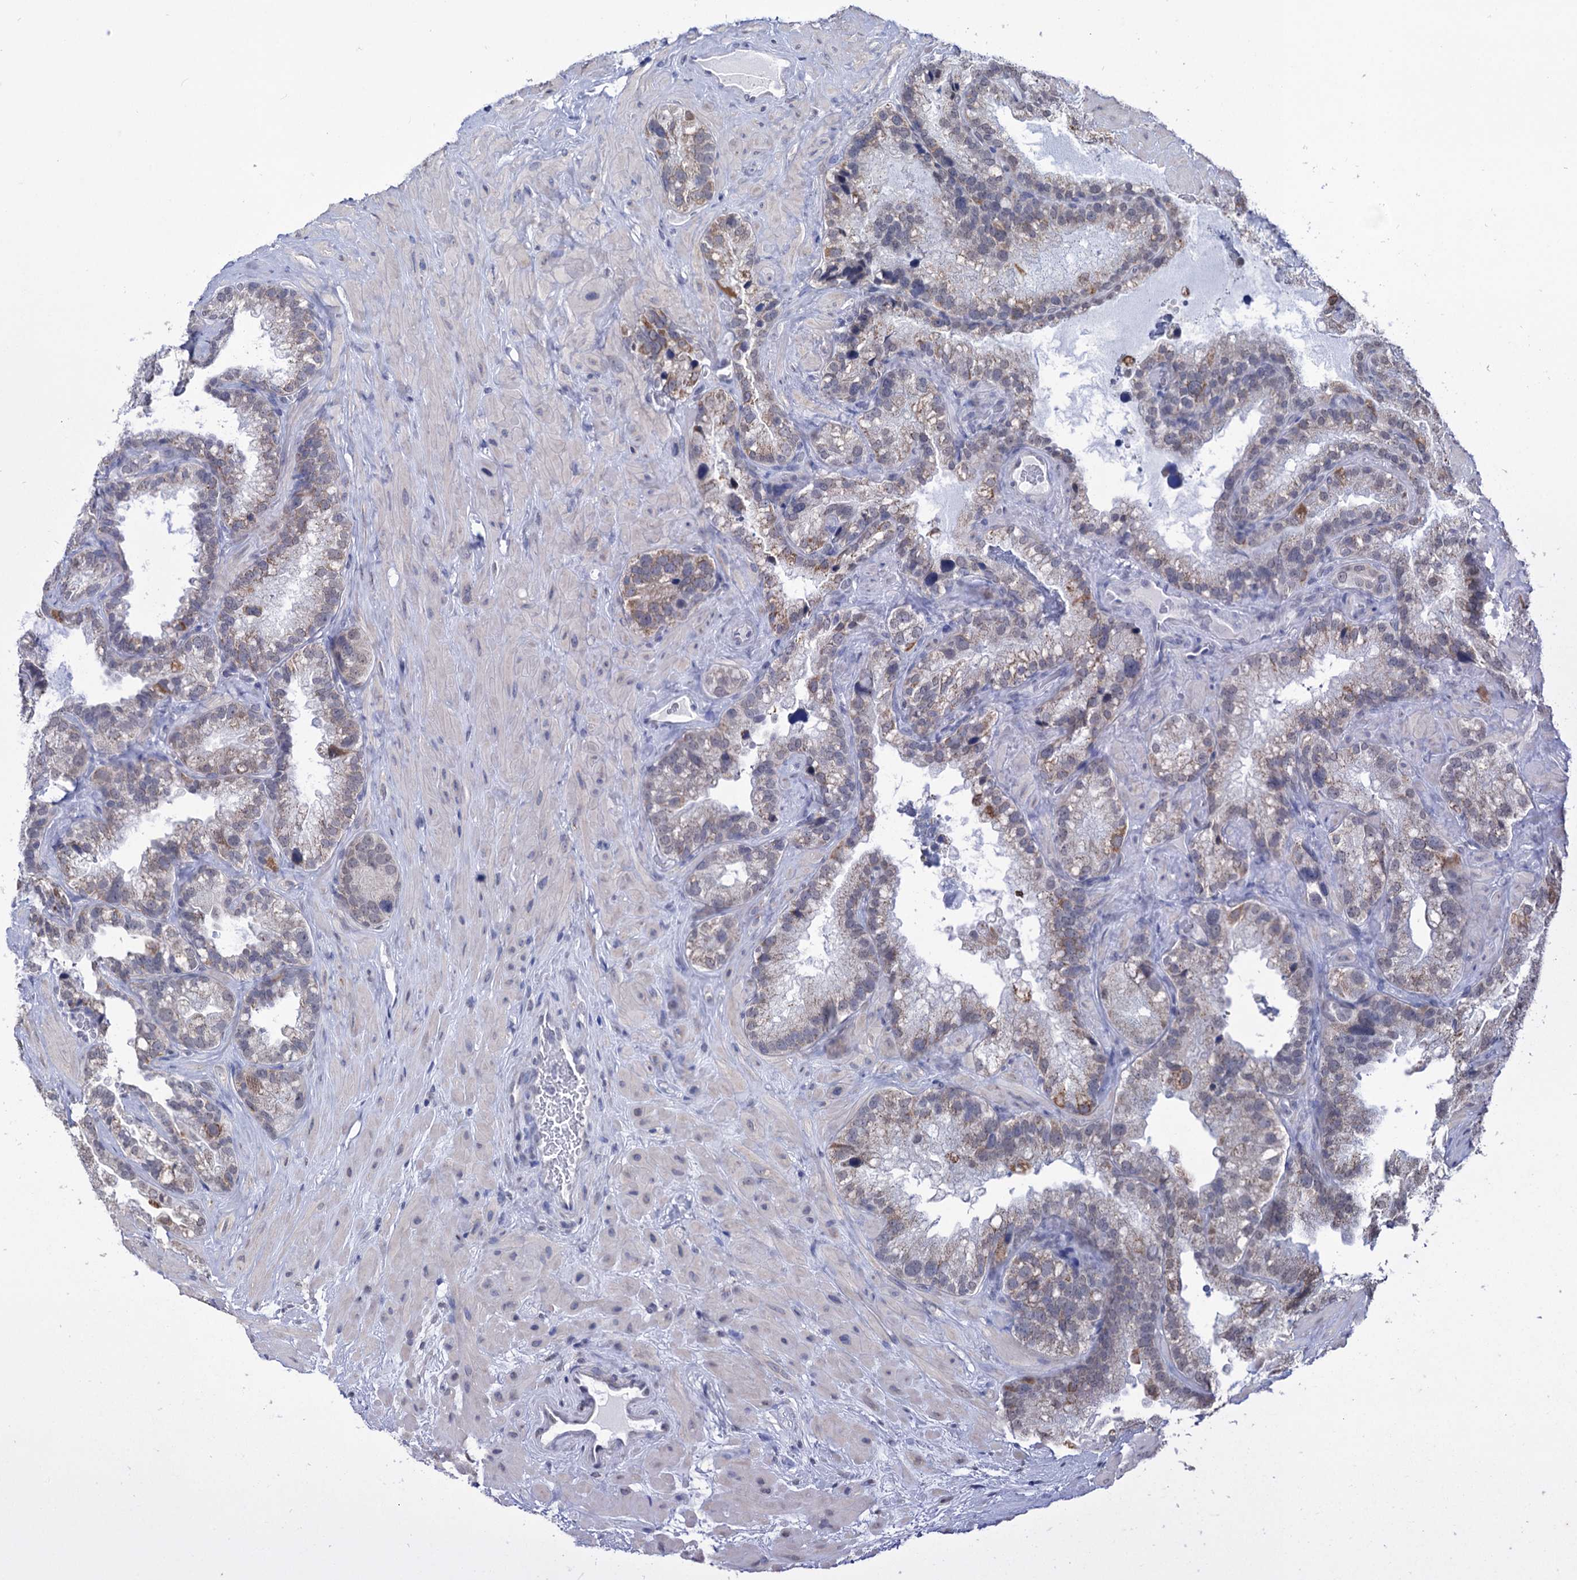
{"staining": {"intensity": "weak", "quantity": "<25%", "location": "cytoplasmic/membranous"}, "tissue": "seminal vesicle", "cell_type": "Glandular cells", "image_type": "normal", "snomed": [{"axis": "morphology", "description": "Normal tissue, NOS"}, {"axis": "topography", "description": "Prostate"}, {"axis": "topography", "description": "Seminal veicle"}], "caption": "IHC histopathology image of benign human seminal vesicle stained for a protein (brown), which shows no positivity in glandular cells. (DAB IHC with hematoxylin counter stain).", "gene": "ABHD10", "patient": {"sex": "male", "age": 68}}